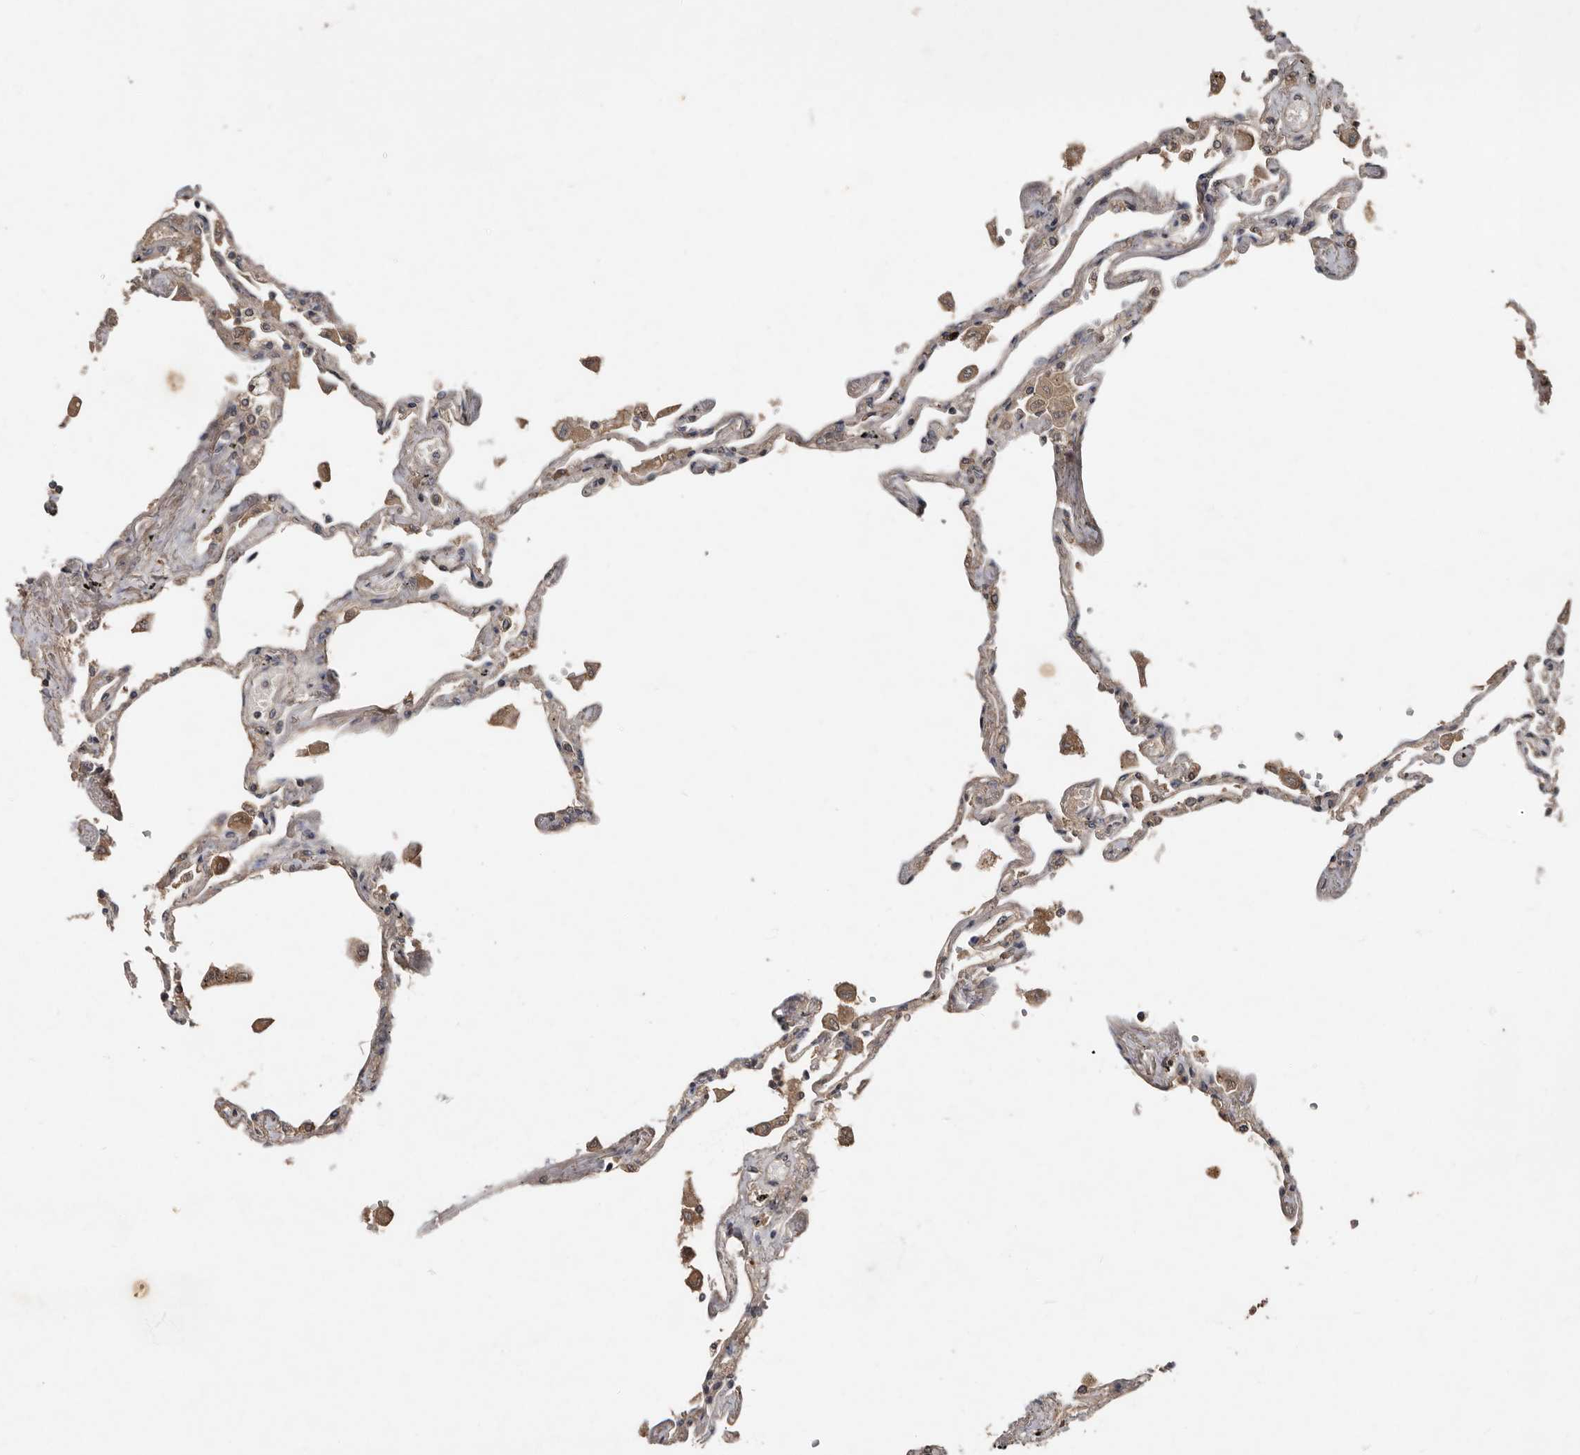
{"staining": {"intensity": "weak", "quantity": "25%-75%", "location": "cytoplasmic/membranous"}, "tissue": "lung", "cell_type": "Alveolar cells", "image_type": "normal", "snomed": [{"axis": "morphology", "description": "Normal tissue, NOS"}, {"axis": "topography", "description": "Lung"}], "caption": "Protein analysis of unremarkable lung reveals weak cytoplasmic/membranous staining in about 25%-75% of alveolar cells.", "gene": "KIF26B", "patient": {"sex": "female", "age": 67}}